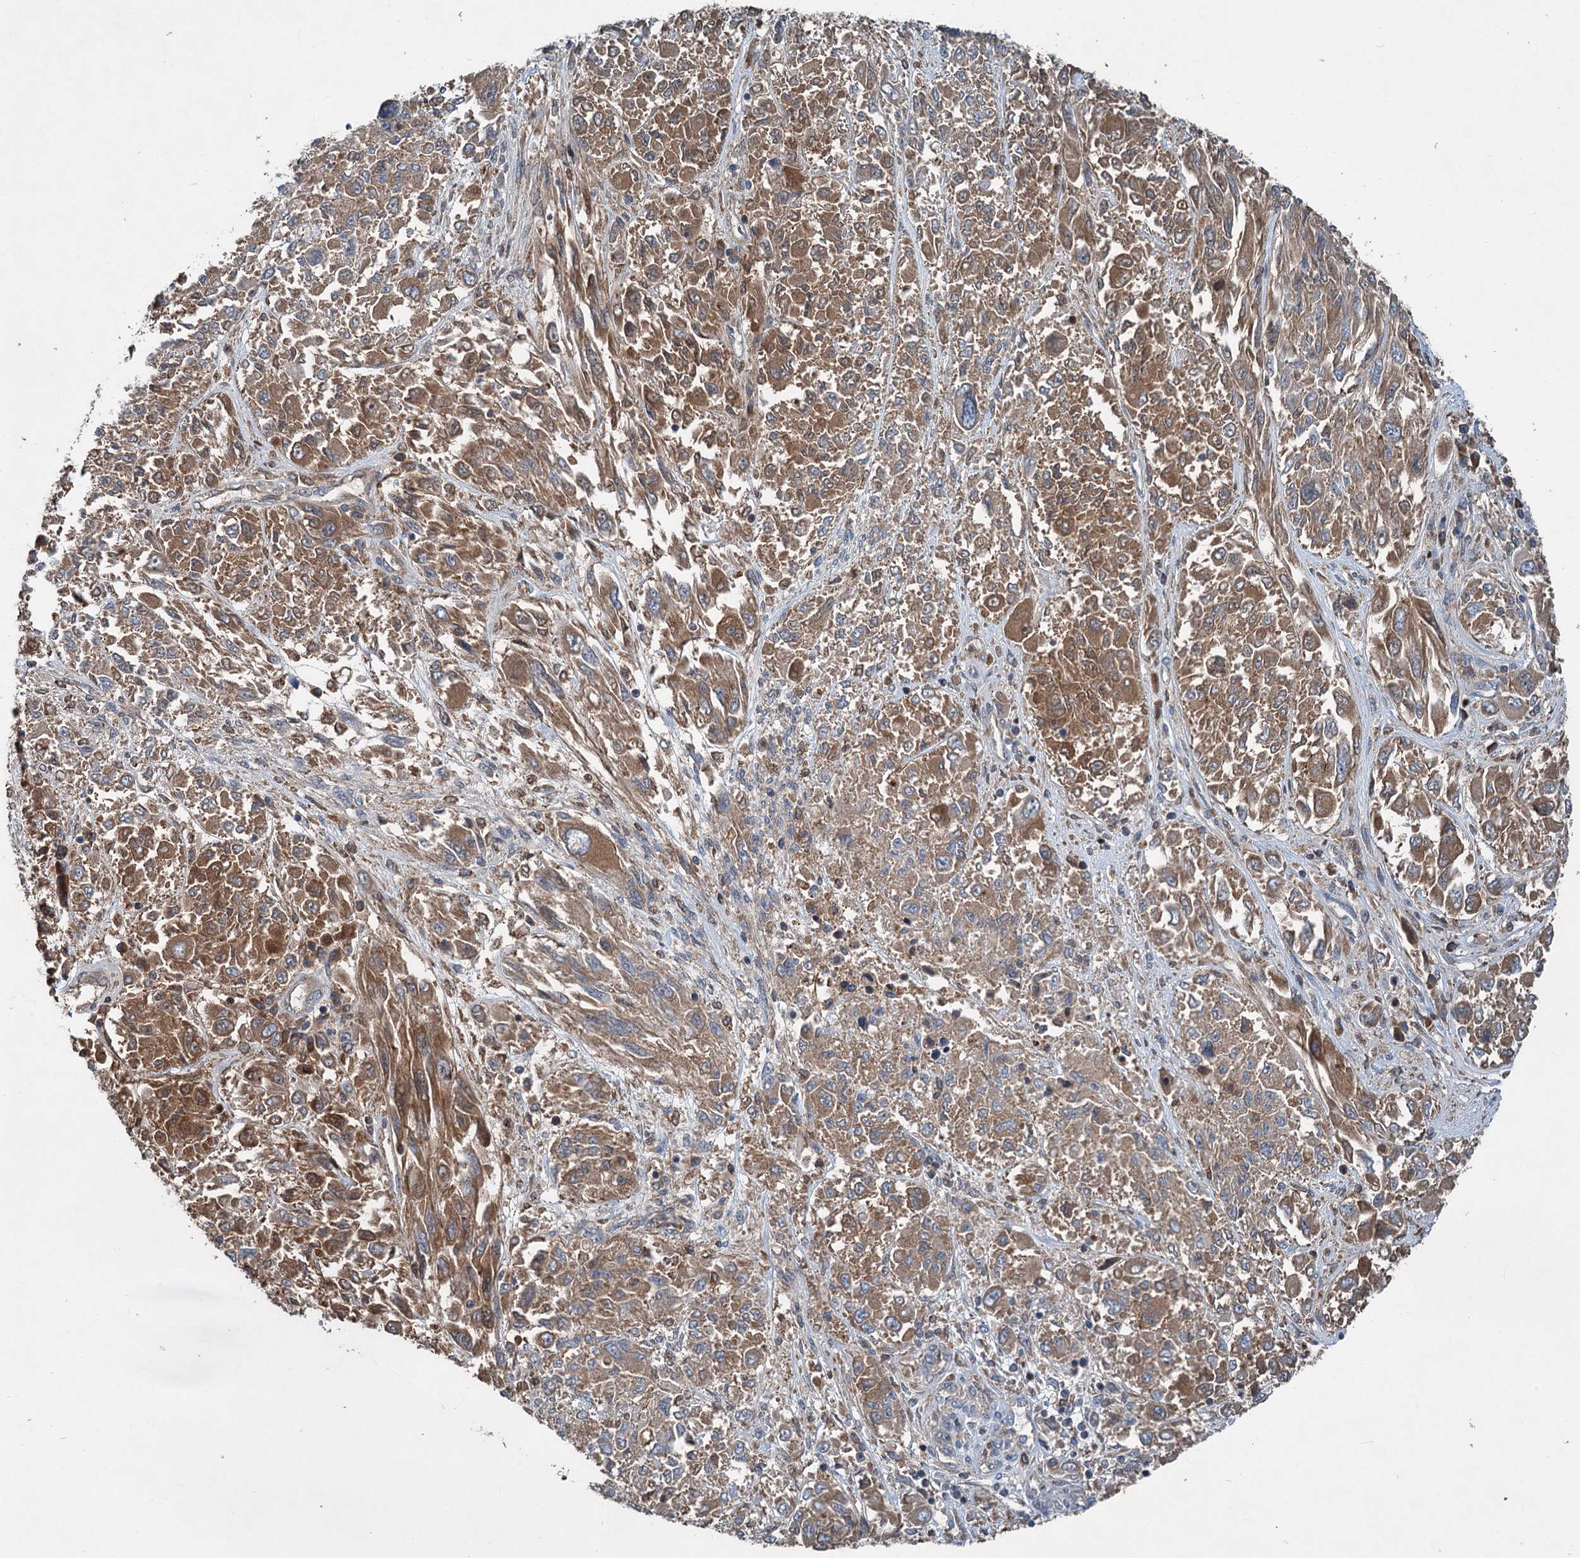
{"staining": {"intensity": "moderate", "quantity": ">75%", "location": "cytoplasmic/membranous"}, "tissue": "melanoma", "cell_type": "Tumor cells", "image_type": "cancer", "snomed": [{"axis": "morphology", "description": "Malignant melanoma, NOS"}, {"axis": "topography", "description": "Skin"}], "caption": "IHC histopathology image of human malignant melanoma stained for a protein (brown), which displays medium levels of moderate cytoplasmic/membranous expression in approximately >75% of tumor cells.", "gene": "TAPBPL", "patient": {"sex": "female", "age": 91}}